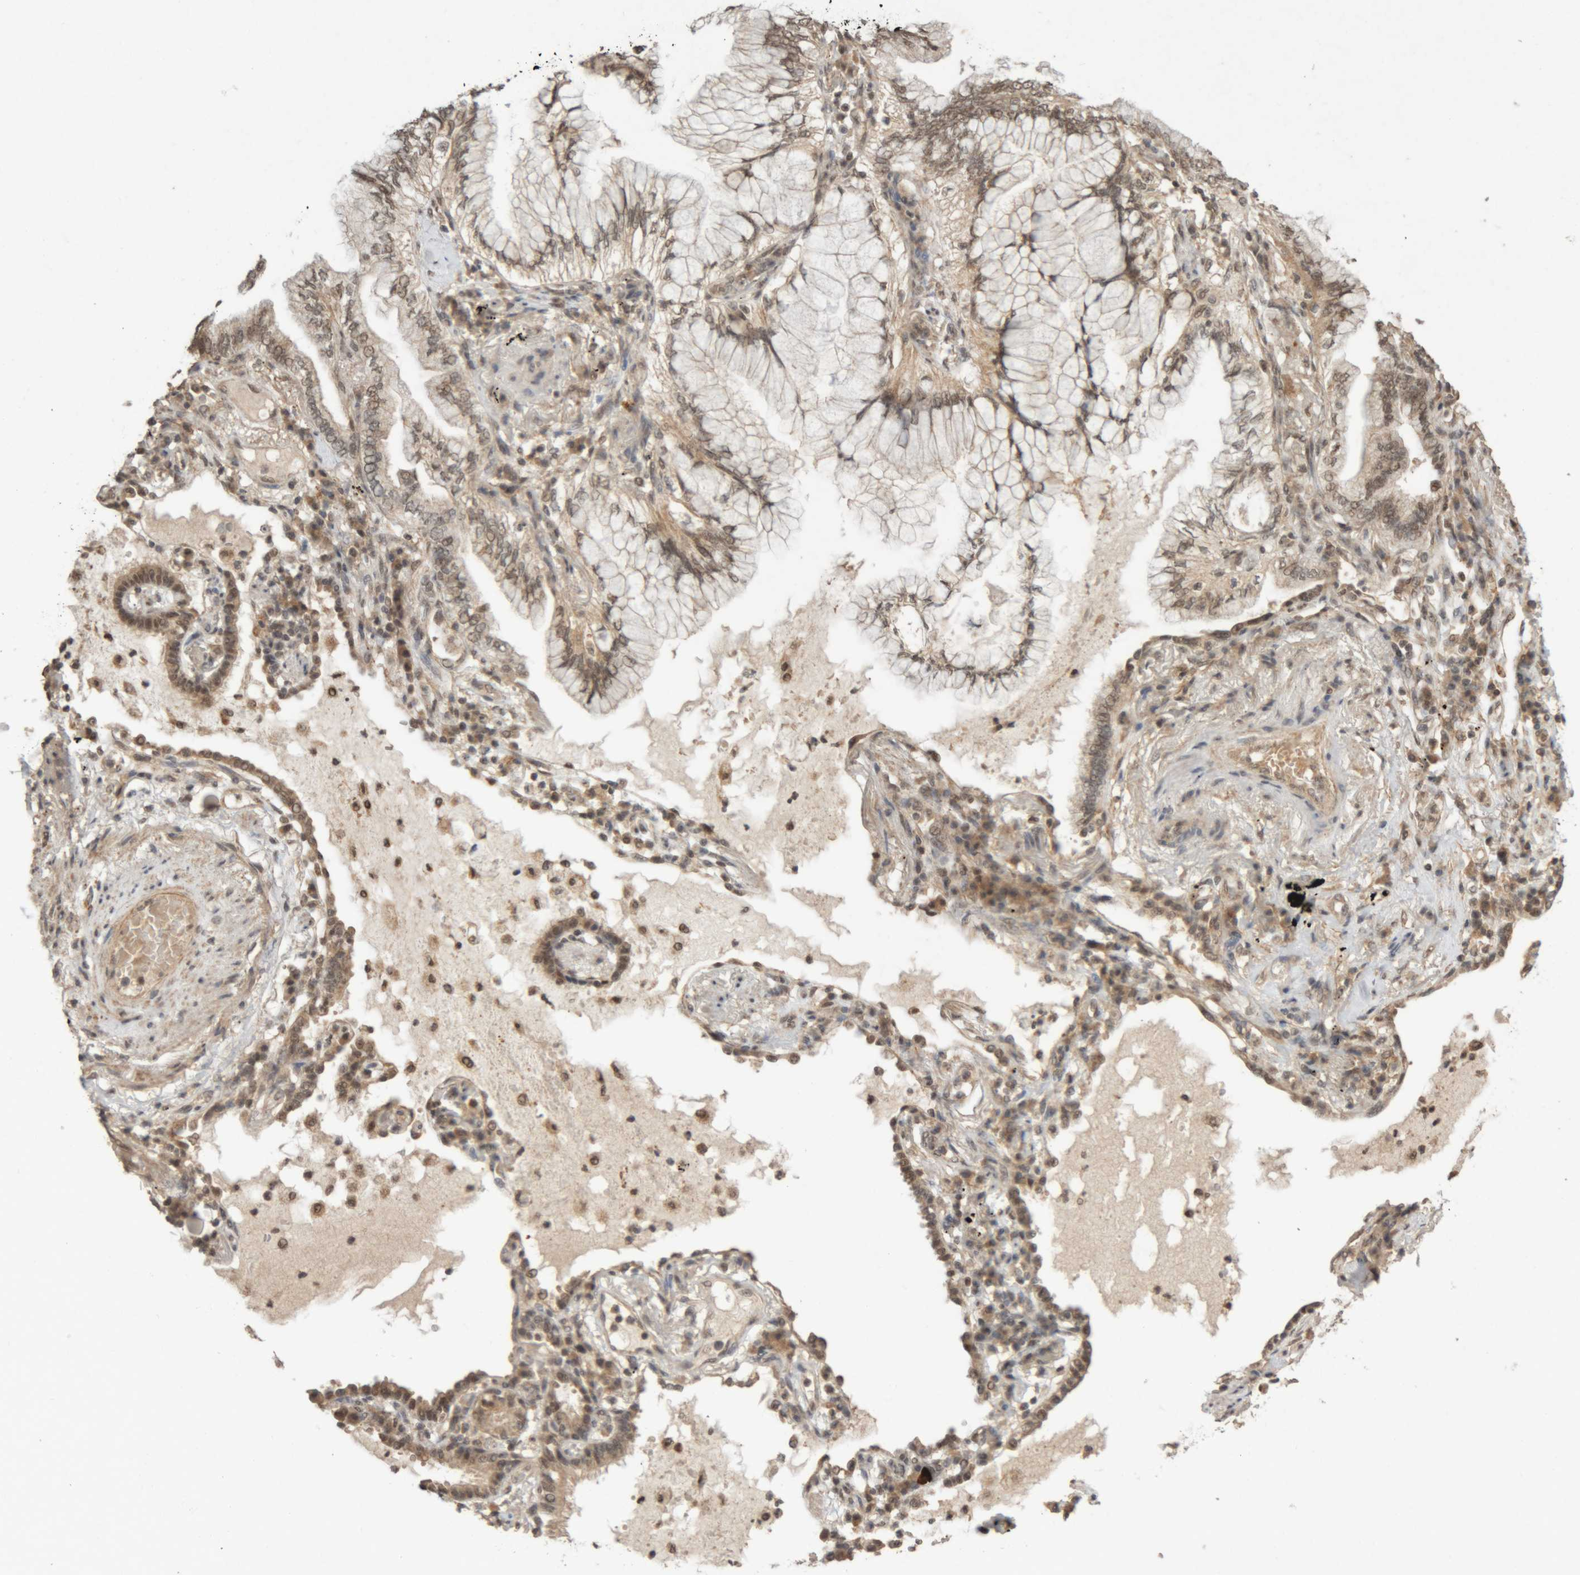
{"staining": {"intensity": "moderate", "quantity": "25%-75%", "location": "cytoplasmic/membranous,nuclear"}, "tissue": "lung cancer", "cell_type": "Tumor cells", "image_type": "cancer", "snomed": [{"axis": "morphology", "description": "Adenocarcinoma, NOS"}, {"axis": "topography", "description": "Lung"}], "caption": "A micrograph showing moderate cytoplasmic/membranous and nuclear positivity in about 25%-75% of tumor cells in adenocarcinoma (lung), as visualized by brown immunohistochemical staining.", "gene": "KEAP1", "patient": {"sex": "female", "age": 70}}